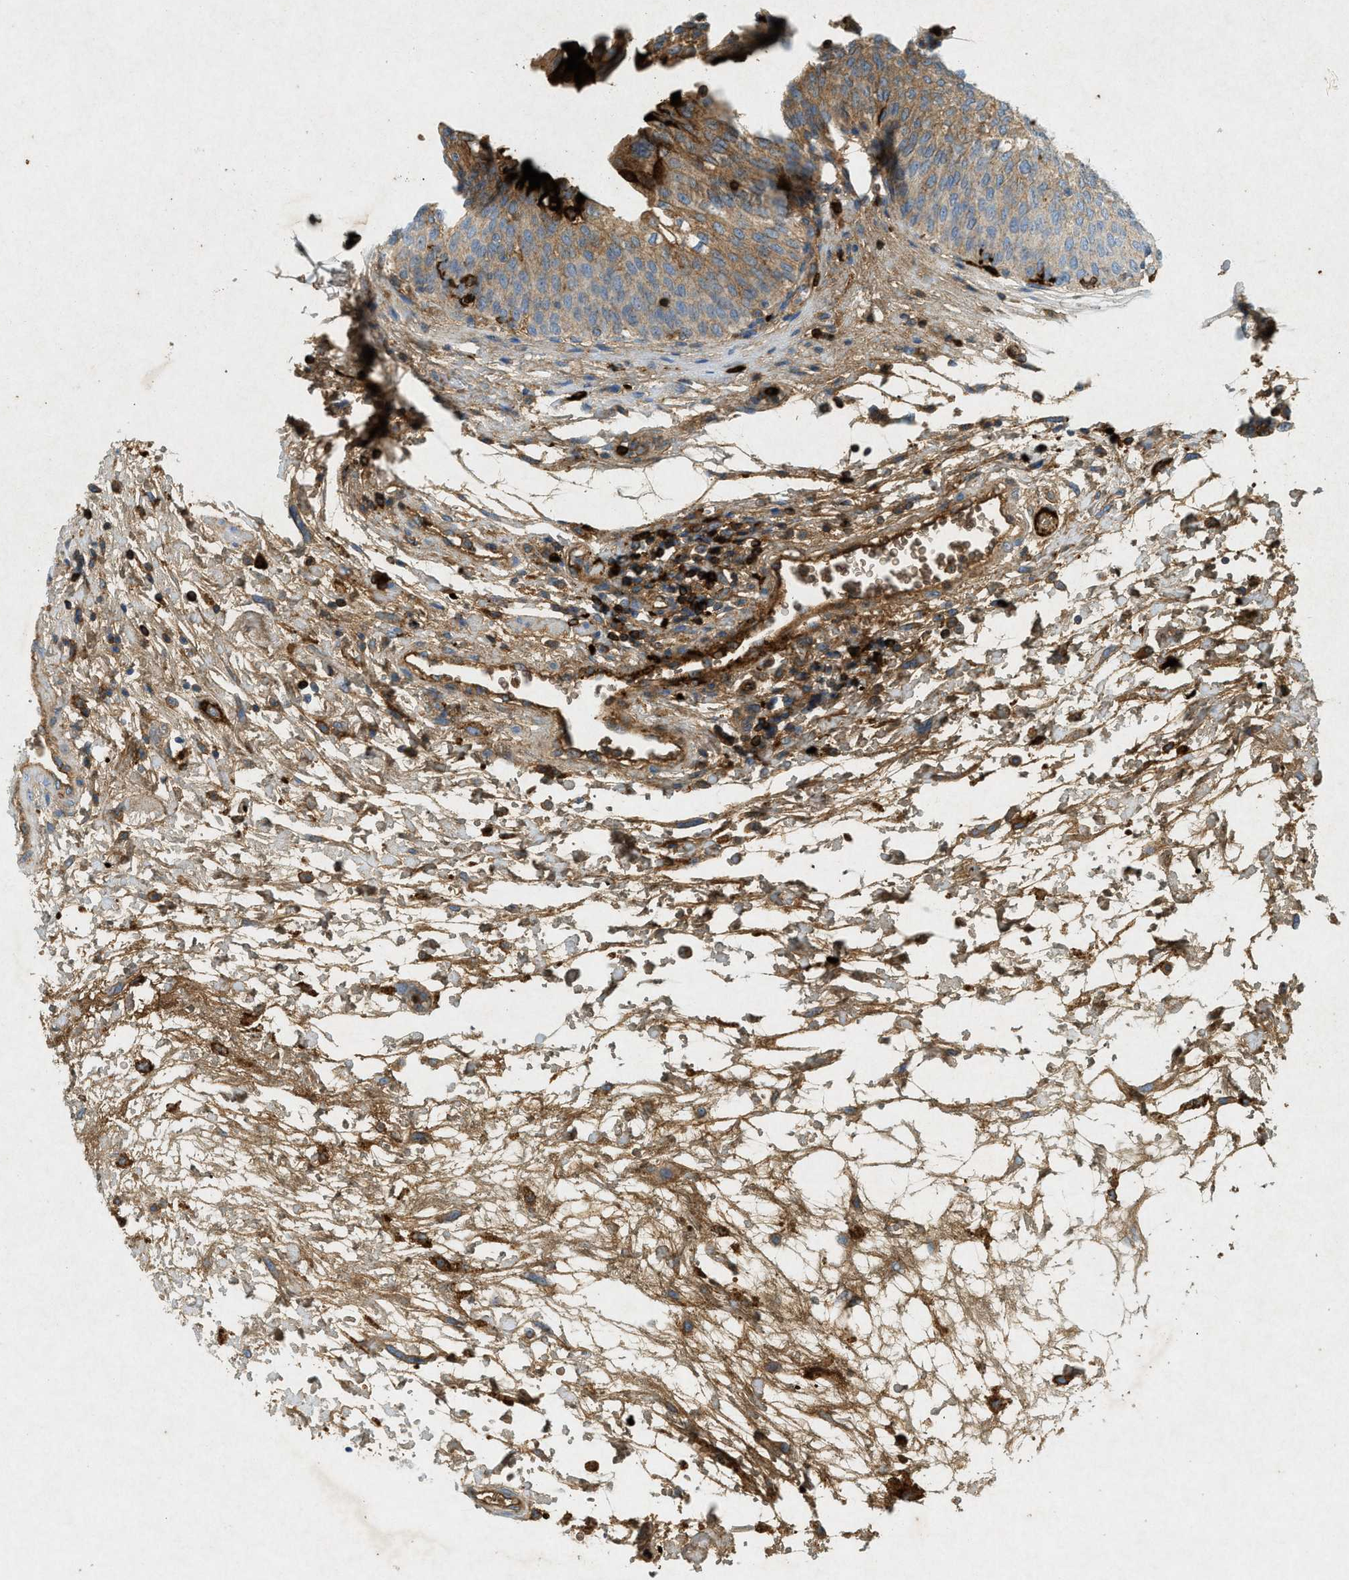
{"staining": {"intensity": "moderate", "quantity": ">75%", "location": "cytoplasmic/membranous"}, "tissue": "urinary bladder", "cell_type": "Urothelial cells", "image_type": "normal", "snomed": [{"axis": "morphology", "description": "Normal tissue, NOS"}, {"axis": "topography", "description": "Smooth muscle"}, {"axis": "topography", "description": "Urinary bladder"}], "caption": "The immunohistochemical stain shows moderate cytoplasmic/membranous expression in urothelial cells of unremarkable urinary bladder. The protein is shown in brown color, while the nuclei are stained blue.", "gene": "F2", "patient": {"sex": "male", "age": 35}}